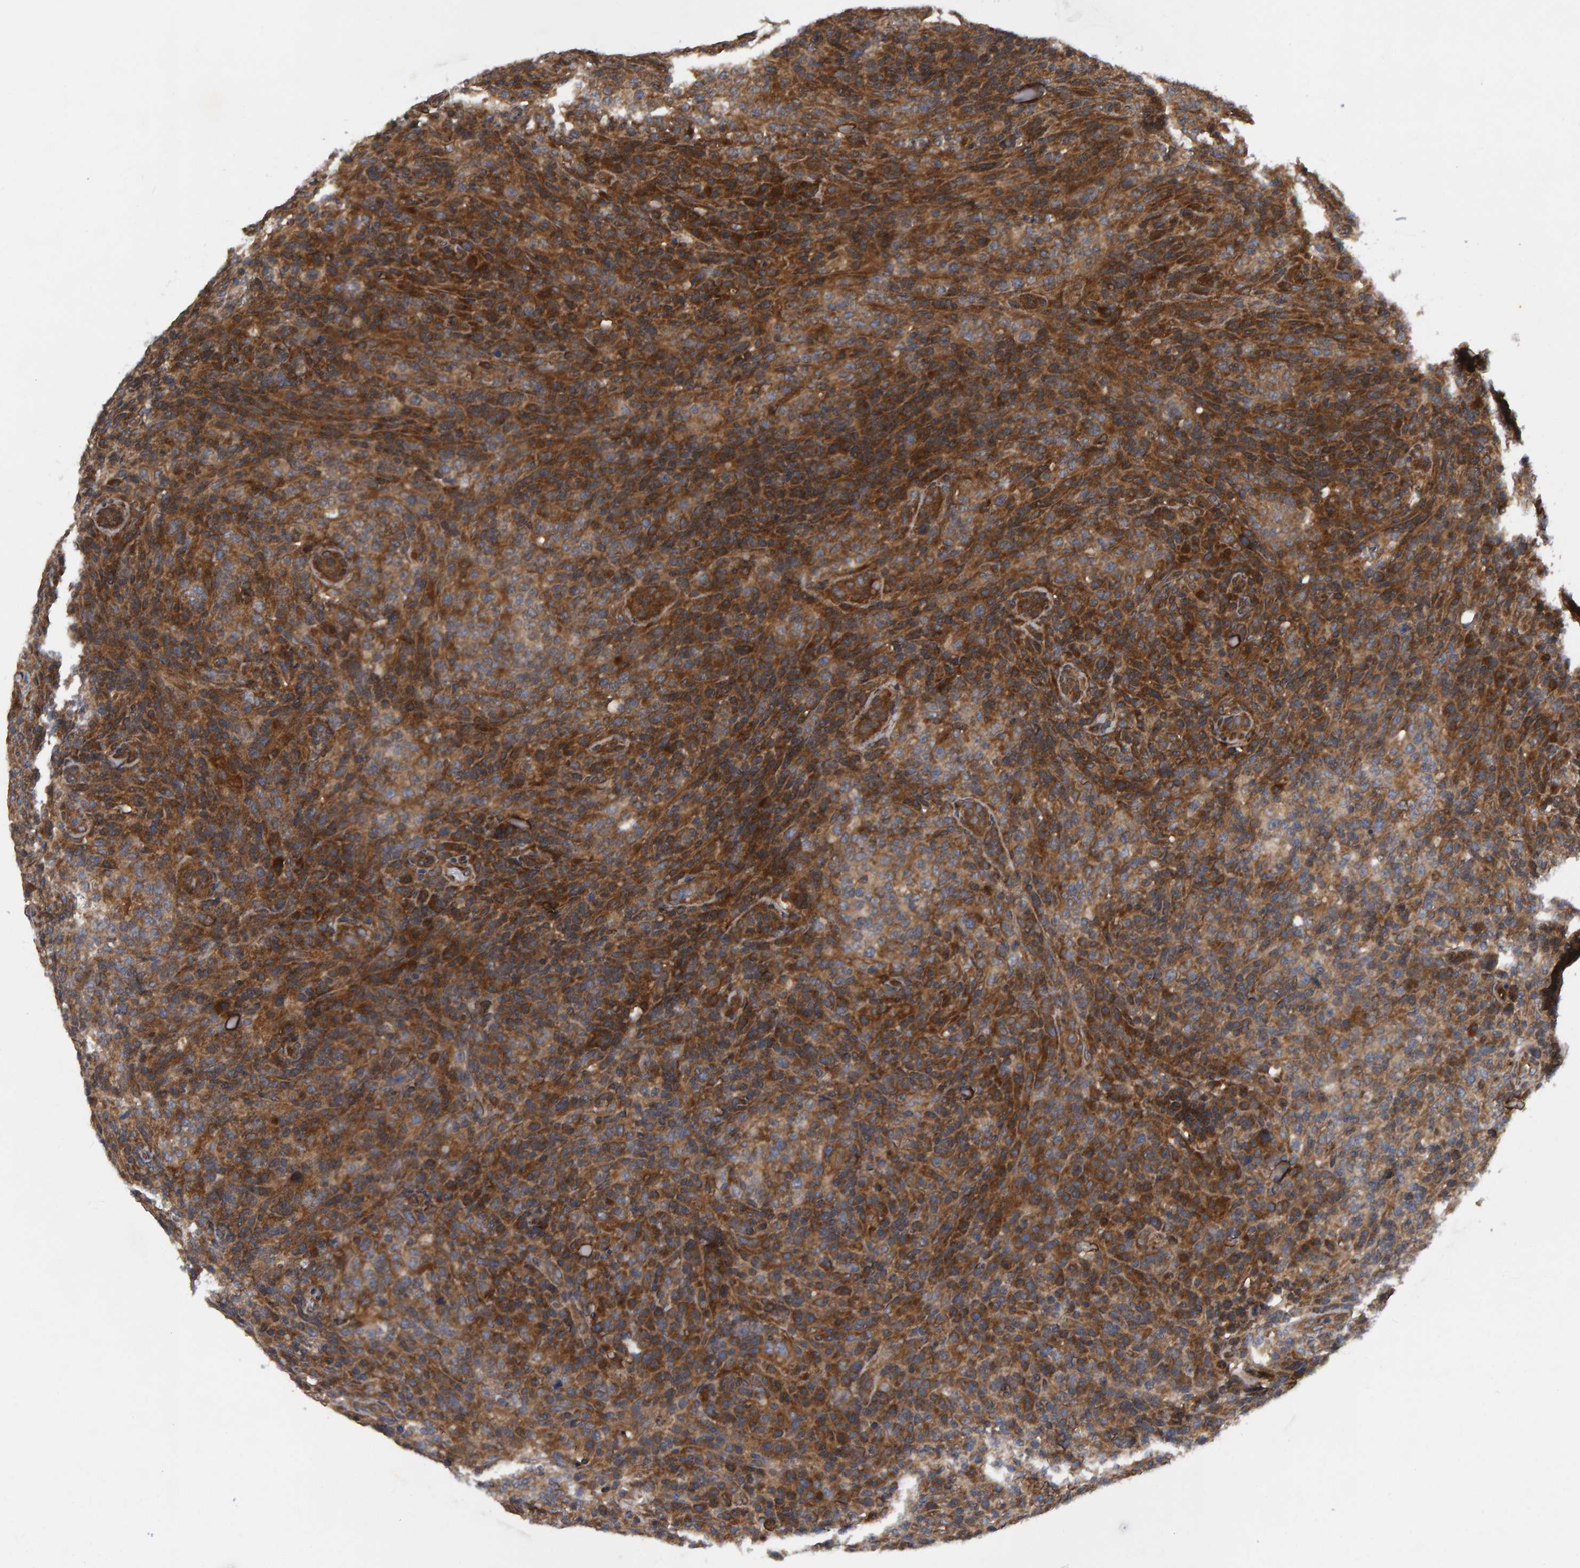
{"staining": {"intensity": "moderate", "quantity": ">75%", "location": "cytoplasmic/membranous"}, "tissue": "lymphoma", "cell_type": "Tumor cells", "image_type": "cancer", "snomed": [{"axis": "morphology", "description": "Malignant lymphoma, non-Hodgkin's type, High grade"}, {"axis": "topography", "description": "Lymph node"}], "caption": "Protein staining by immunohistochemistry (IHC) demonstrates moderate cytoplasmic/membranous staining in about >75% of tumor cells in lymphoma.", "gene": "GAB2", "patient": {"sex": "female", "age": 76}}